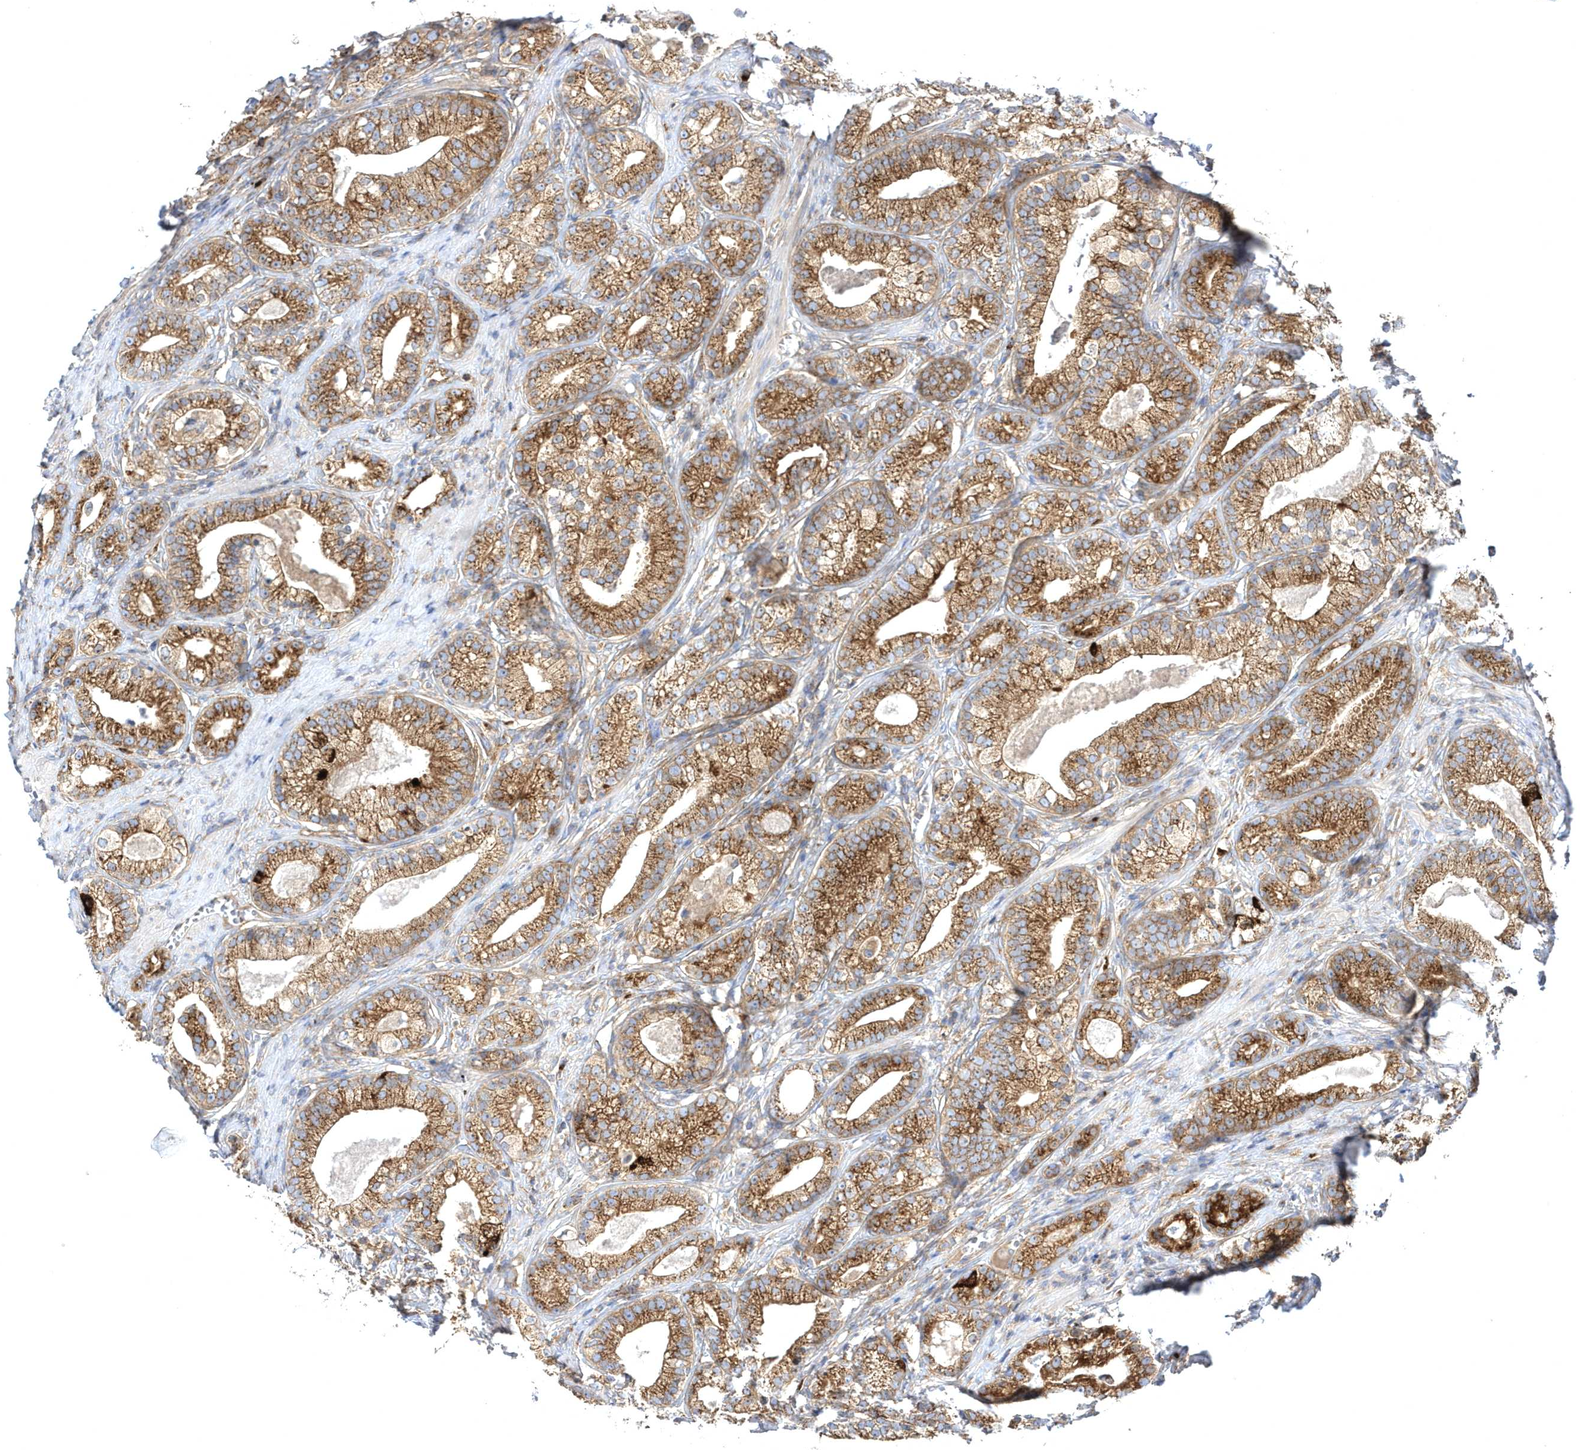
{"staining": {"intensity": "strong", "quantity": ">75%", "location": "cytoplasmic/membranous"}, "tissue": "prostate cancer", "cell_type": "Tumor cells", "image_type": "cancer", "snomed": [{"axis": "morphology", "description": "Adenocarcinoma, High grade"}, {"axis": "topography", "description": "Prostate"}], "caption": "Immunohistochemical staining of human prostate cancer demonstrates high levels of strong cytoplasmic/membranous positivity in about >75% of tumor cells.", "gene": "COPB2", "patient": {"sex": "male", "age": 69}}